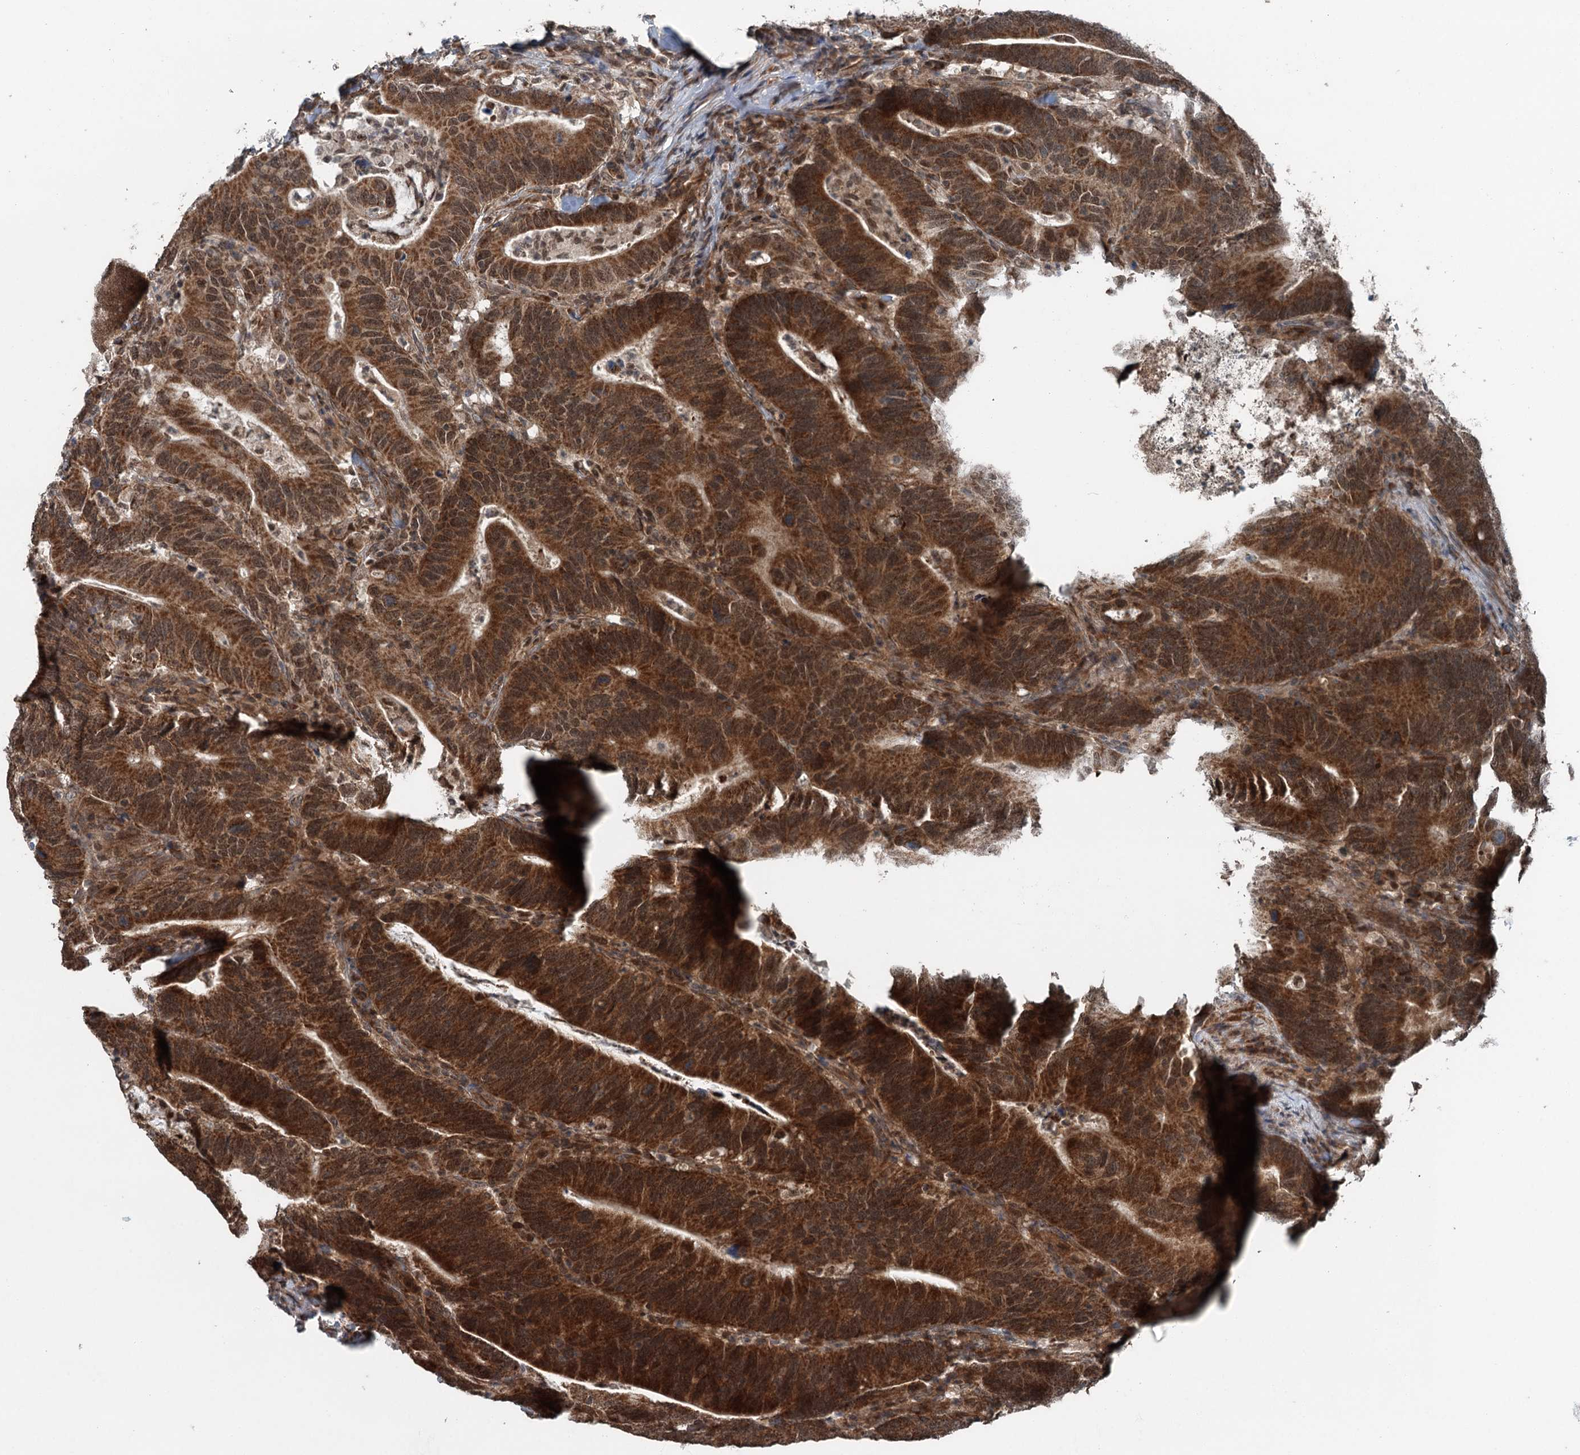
{"staining": {"intensity": "strong", "quantity": ">75%", "location": "cytoplasmic/membranous"}, "tissue": "colorectal cancer", "cell_type": "Tumor cells", "image_type": "cancer", "snomed": [{"axis": "morphology", "description": "Adenocarcinoma, NOS"}, {"axis": "topography", "description": "Colon"}], "caption": "DAB immunohistochemical staining of adenocarcinoma (colorectal) exhibits strong cytoplasmic/membranous protein expression in about >75% of tumor cells. Using DAB (brown) and hematoxylin (blue) stains, captured at high magnification using brightfield microscopy.", "gene": "WAPL", "patient": {"sex": "female", "age": 66}}